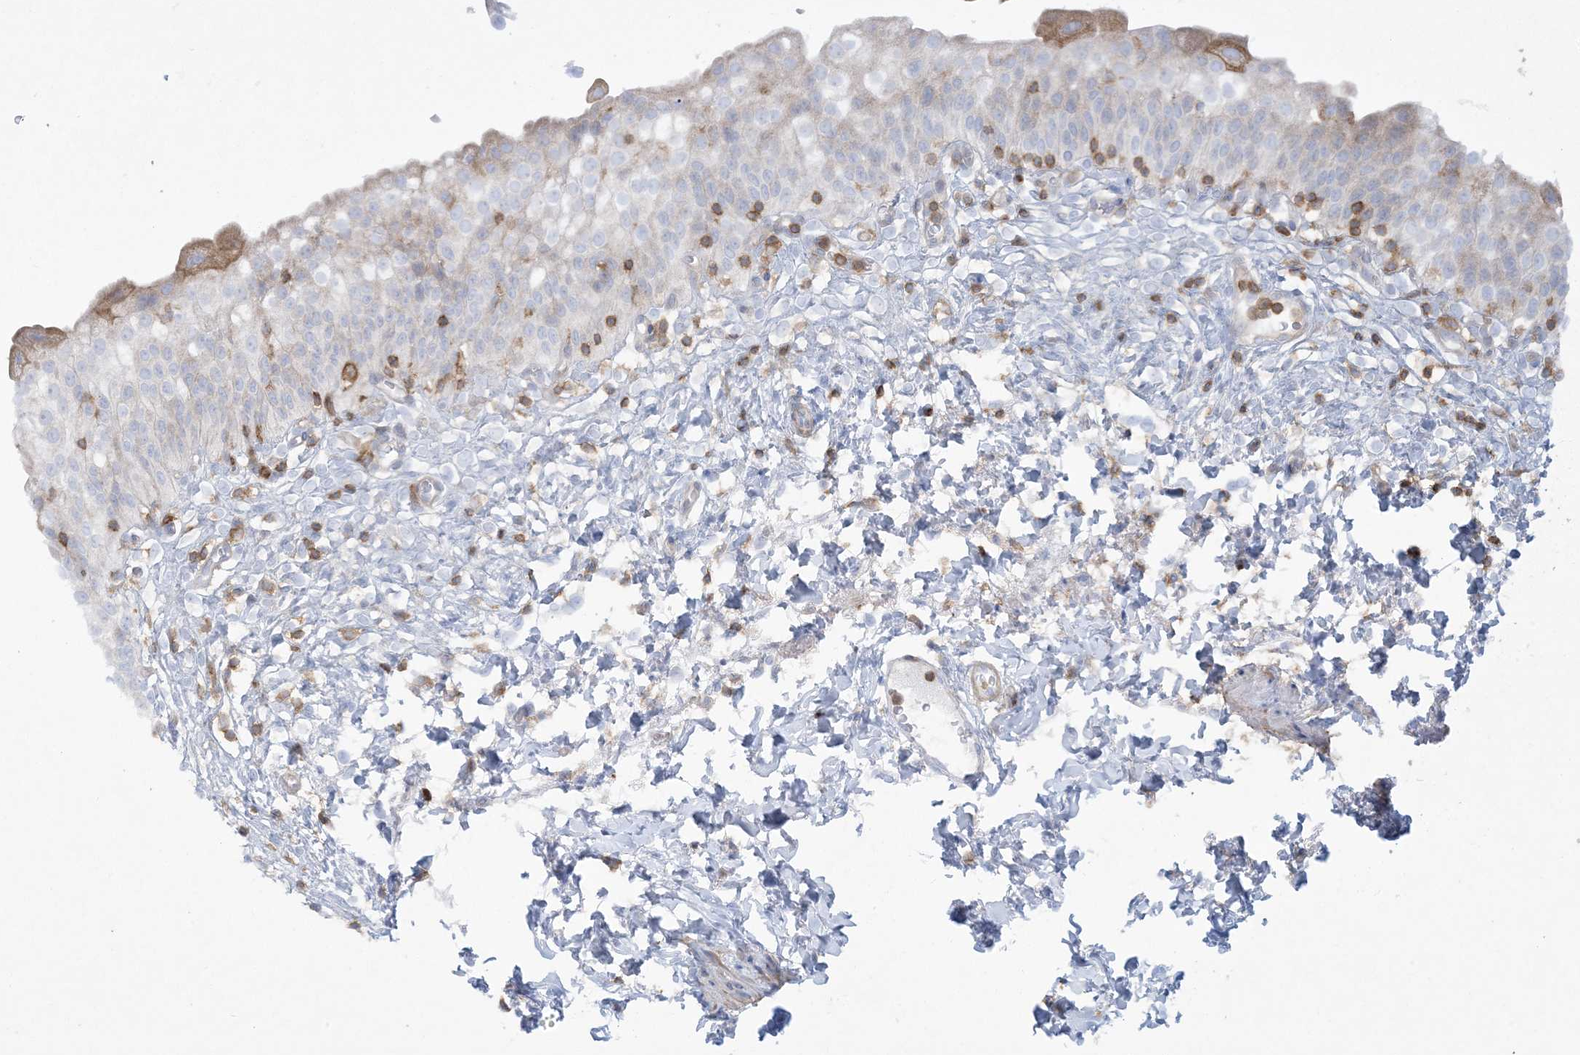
{"staining": {"intensity": "moderate", "quantity": "<25%", "location": "cytoplasmic/membranous"}, "tissue": "urinary bladder", "cell_type": "Urothelial cells", "image_type": "normal", "snomed": [{"axis": "morphology", "description": "Normal tissue, NOS"}, {"axis": "topography", "description": "Urinary bladder"}], "caption": "Protein staining of normal urinary bladder reveals moderate cytoplasmic/membranous positivity in approximately <25% of urothelial cells. Nuclei are stained in blue.", "gene": "ARHGAP30", "patient": {"sex": "male", "age": 55}}